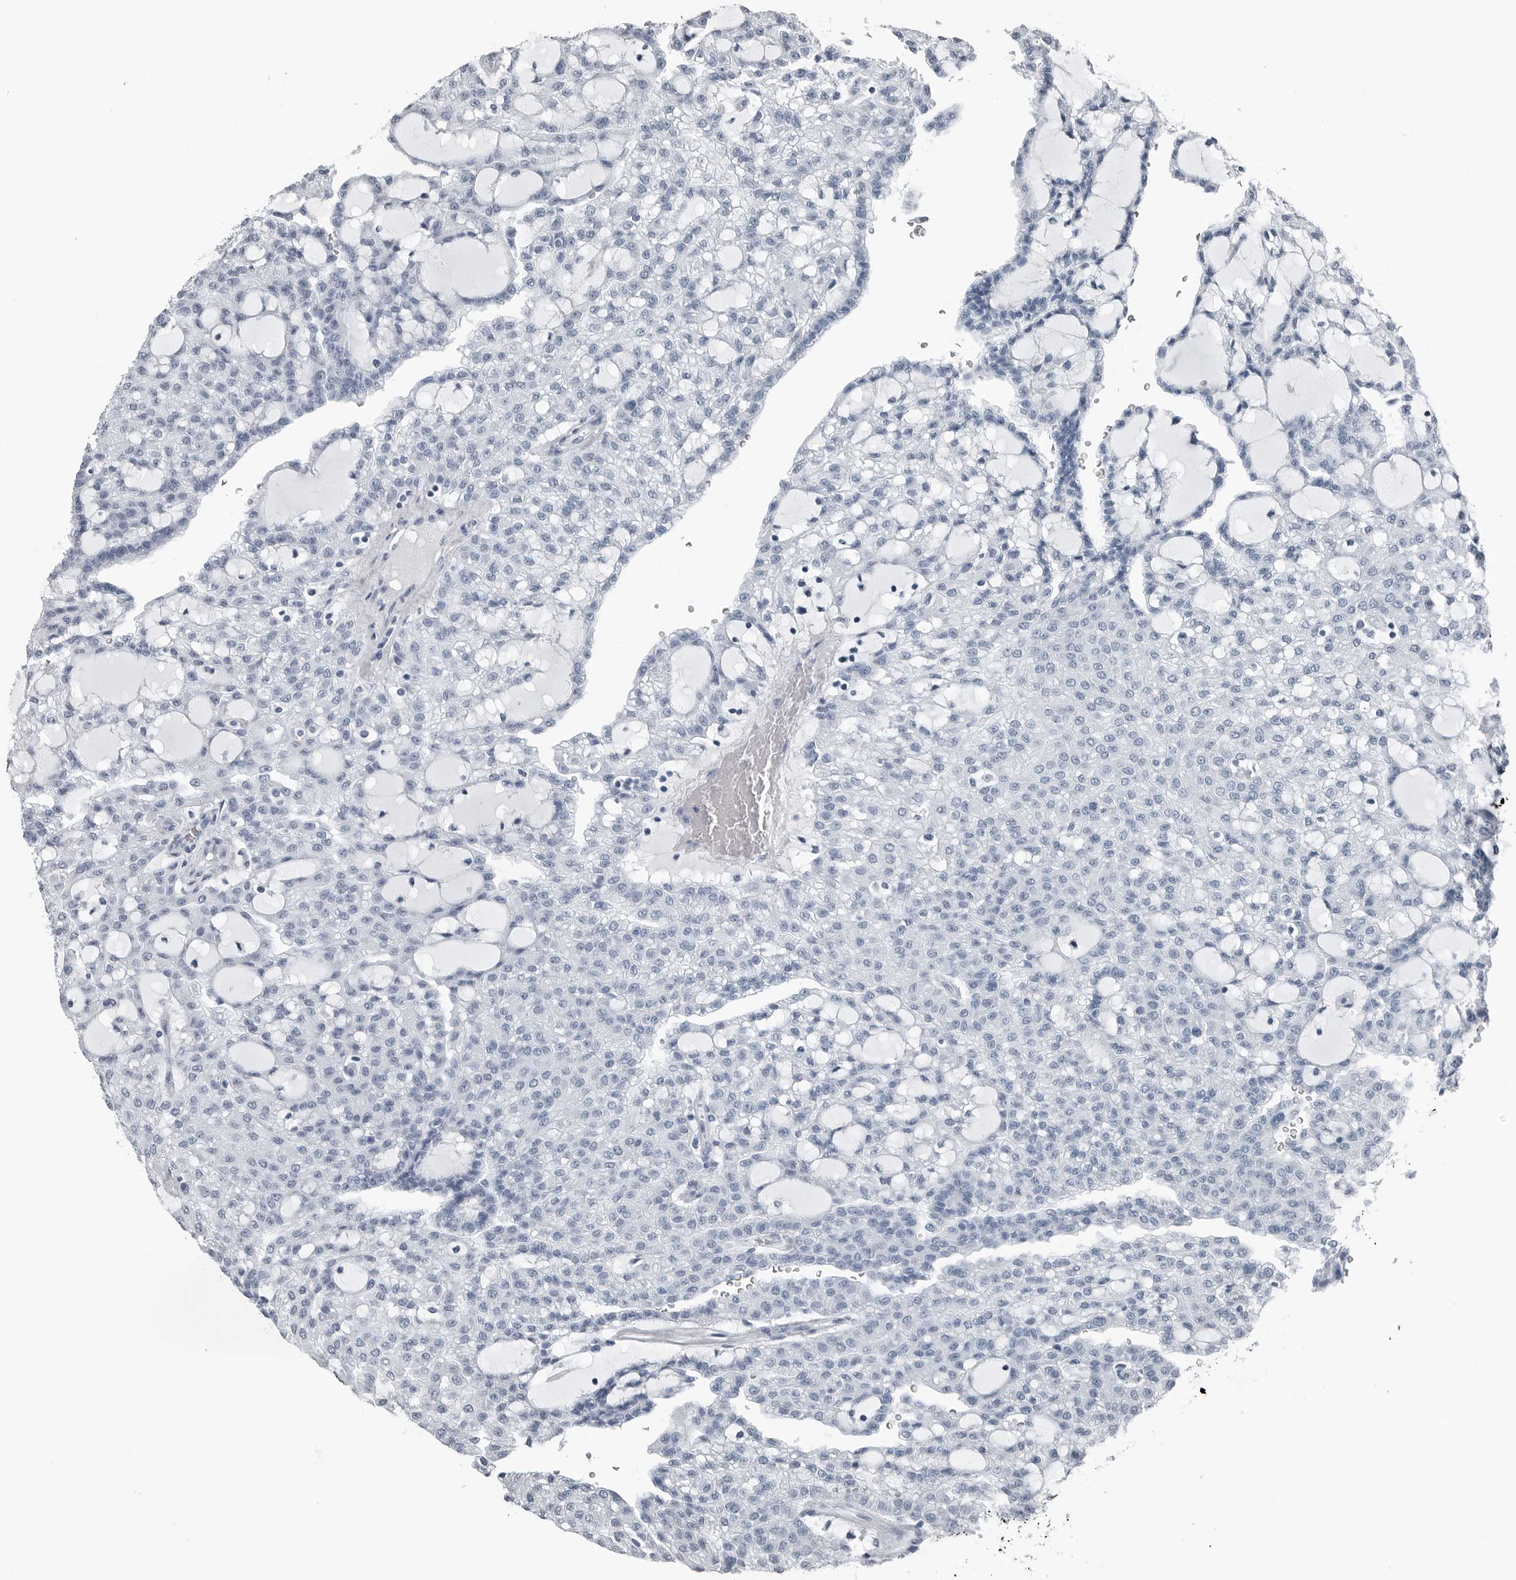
{"staining": {"intensity": "negative", "quantity": "none", "location": "none"}, "tissue": "renal cancer", "cell_type": "Tumor cells", "image_type": "cancer", "snomed": [{"axis": "morphology", "description": "Adenocarcinoma, NOS"}, {"axis": "topography", "description": "Kidney"}], "caption": "Image shows no significant protein expression in tumor cells of renal cancer (adenocarcinoma).", "gene": "SPINK1", "patient": {"sex": "male", "age": 63}}